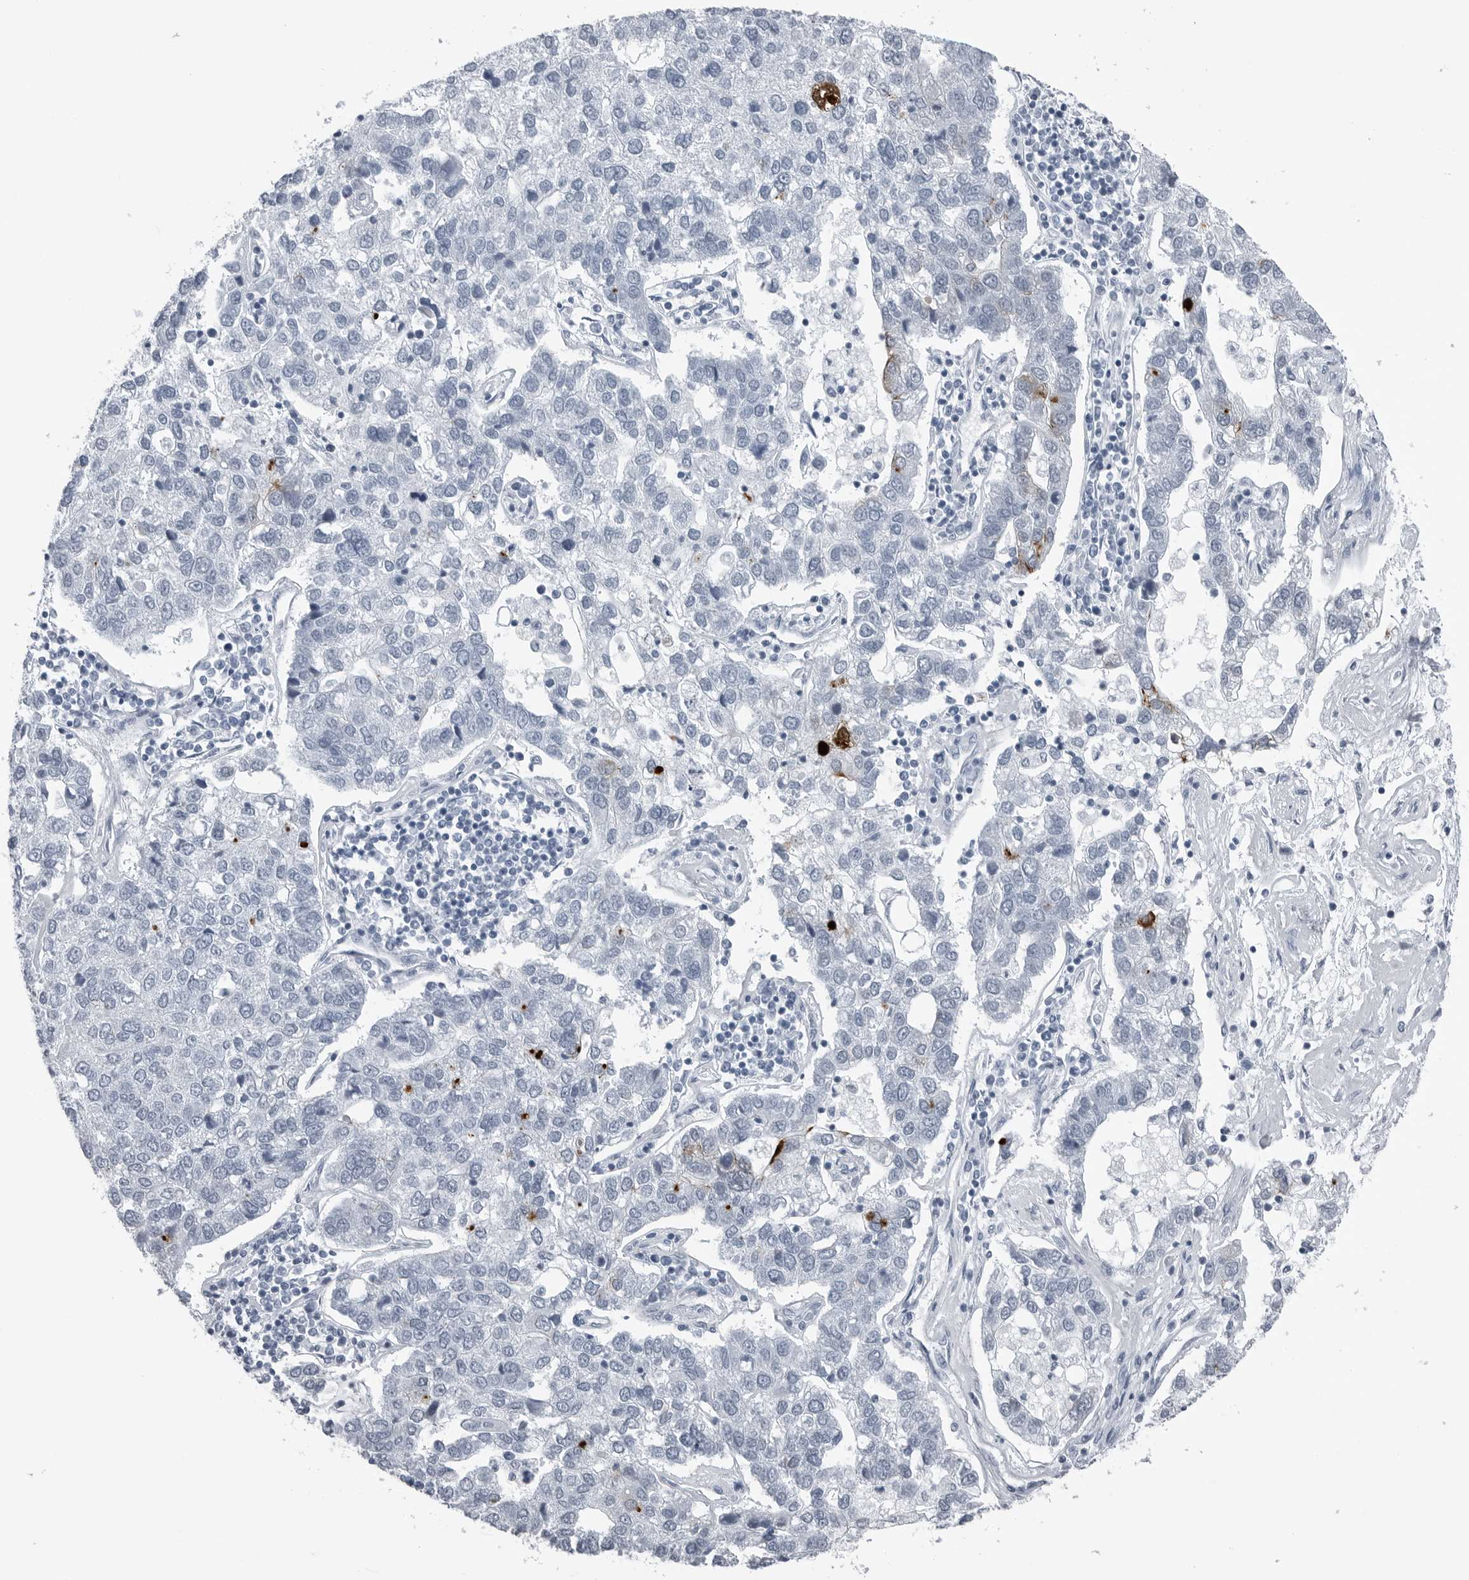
{"staining": {"intensity": "negative", "quantity": "none", "location": "none"}, "tissue": "pancreatic cancer", "cell_type": "Tumor cells", "image_type": "cancer", "snomed": [{"axis": "morphology", "description": "Adenocarcinoma, NOS"}, {"axis": "topography", "description": "Pancreas"}], "caption": "This is a photomicrograph of IHC staining of adenocarcinoma (pancreatic), which shows no positivity in tumor cells.", "gene": "SPINK1", "patient": {"sex": "female", "age": 61}}